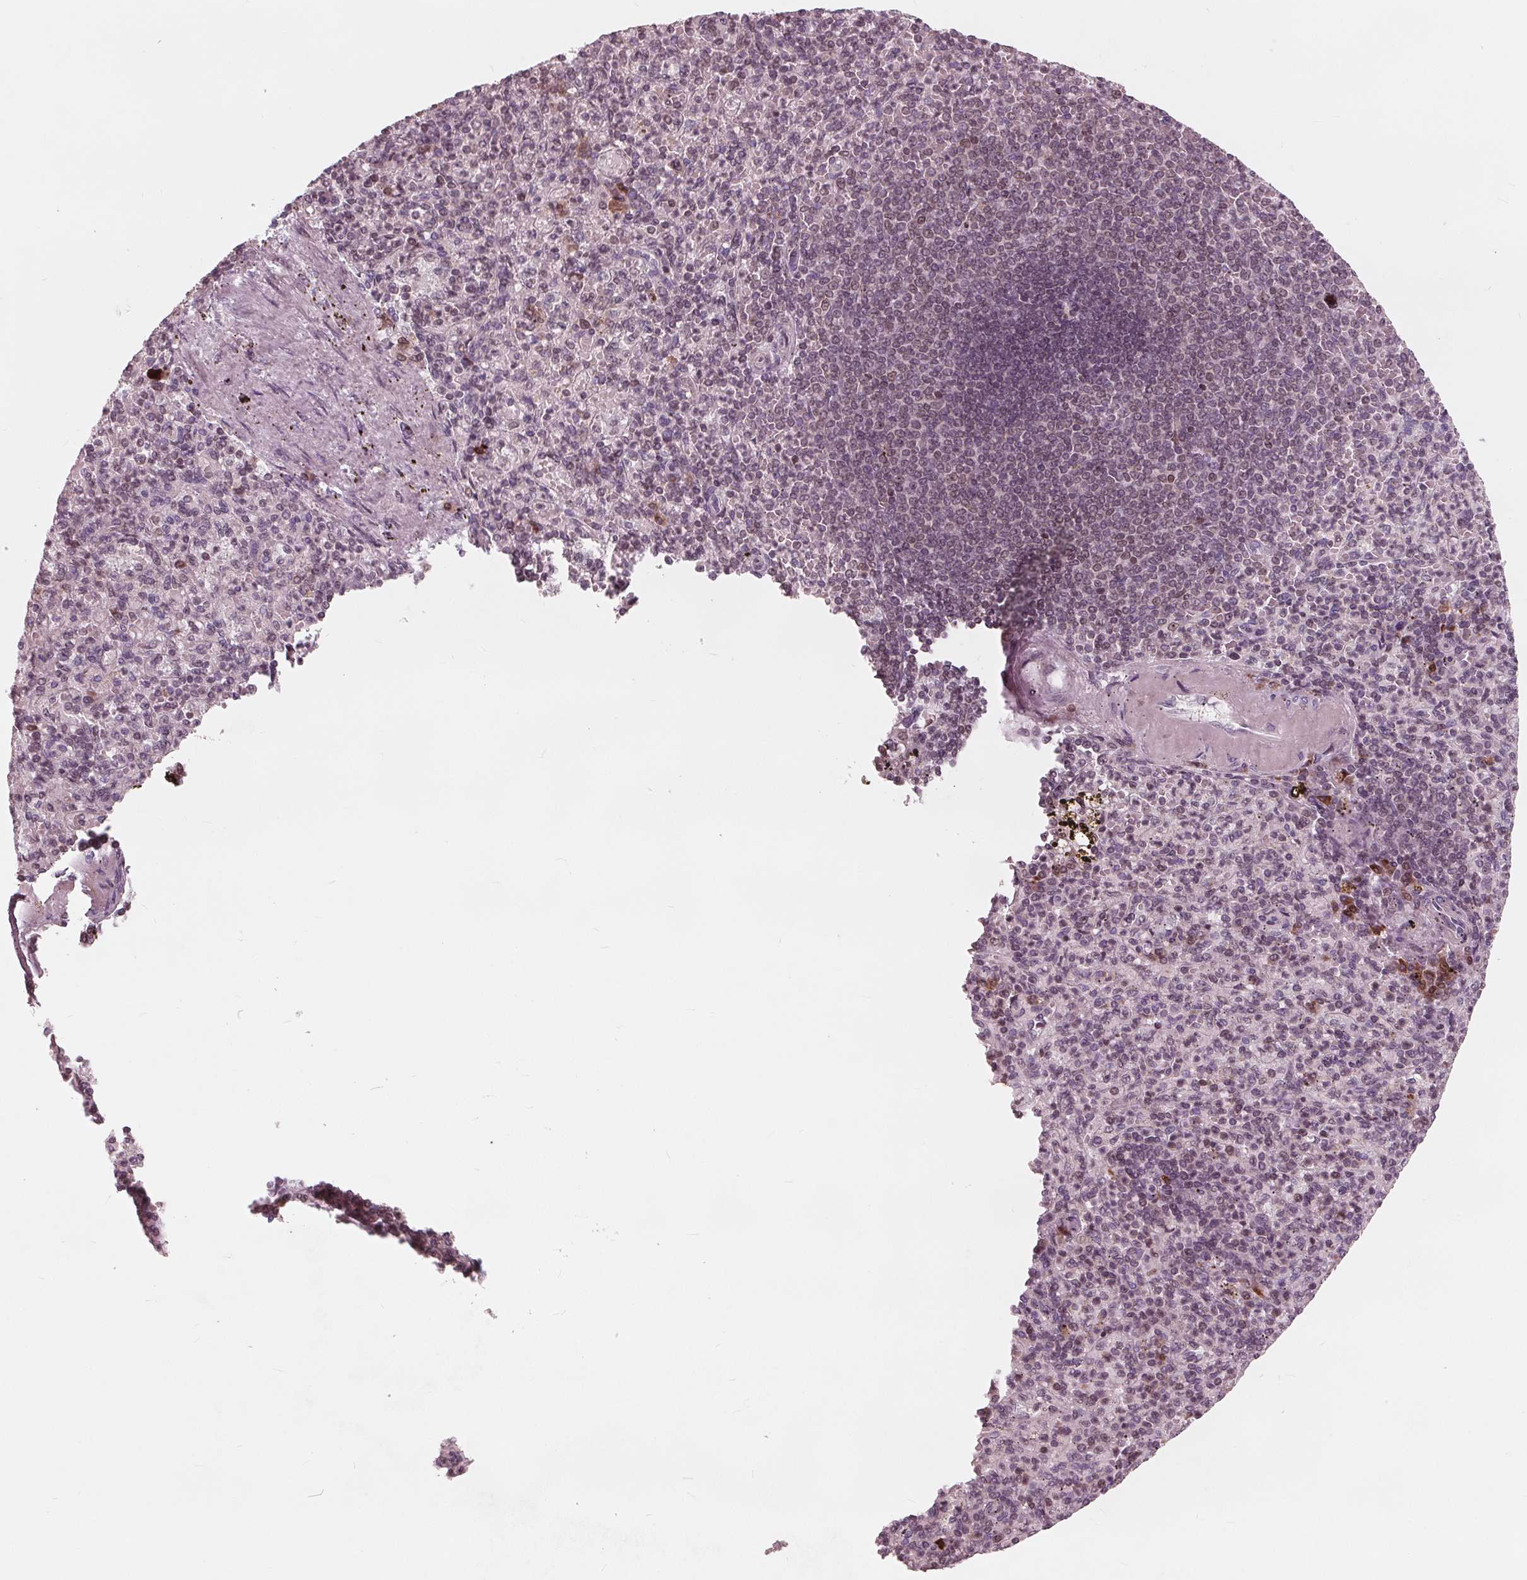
{"staining": {"intensity": "moderate", "quantity": "<25%", "location": "nuclear"}, "tissue": "spleen", "cell_type": "Cells in red pulp", "image_type": "normal", "snomed": [{"axis": "morphology", "description": "Normal tissue, NOS"}, {"axis": "topography", "description": "Spleen"}], "caption": "Cells in red pulp show low levels of moderate nuclear staining in about <25% of cells in benign human spleen.", "gene": "NUP210", "patient": {"sex": "female", "age": 74}}